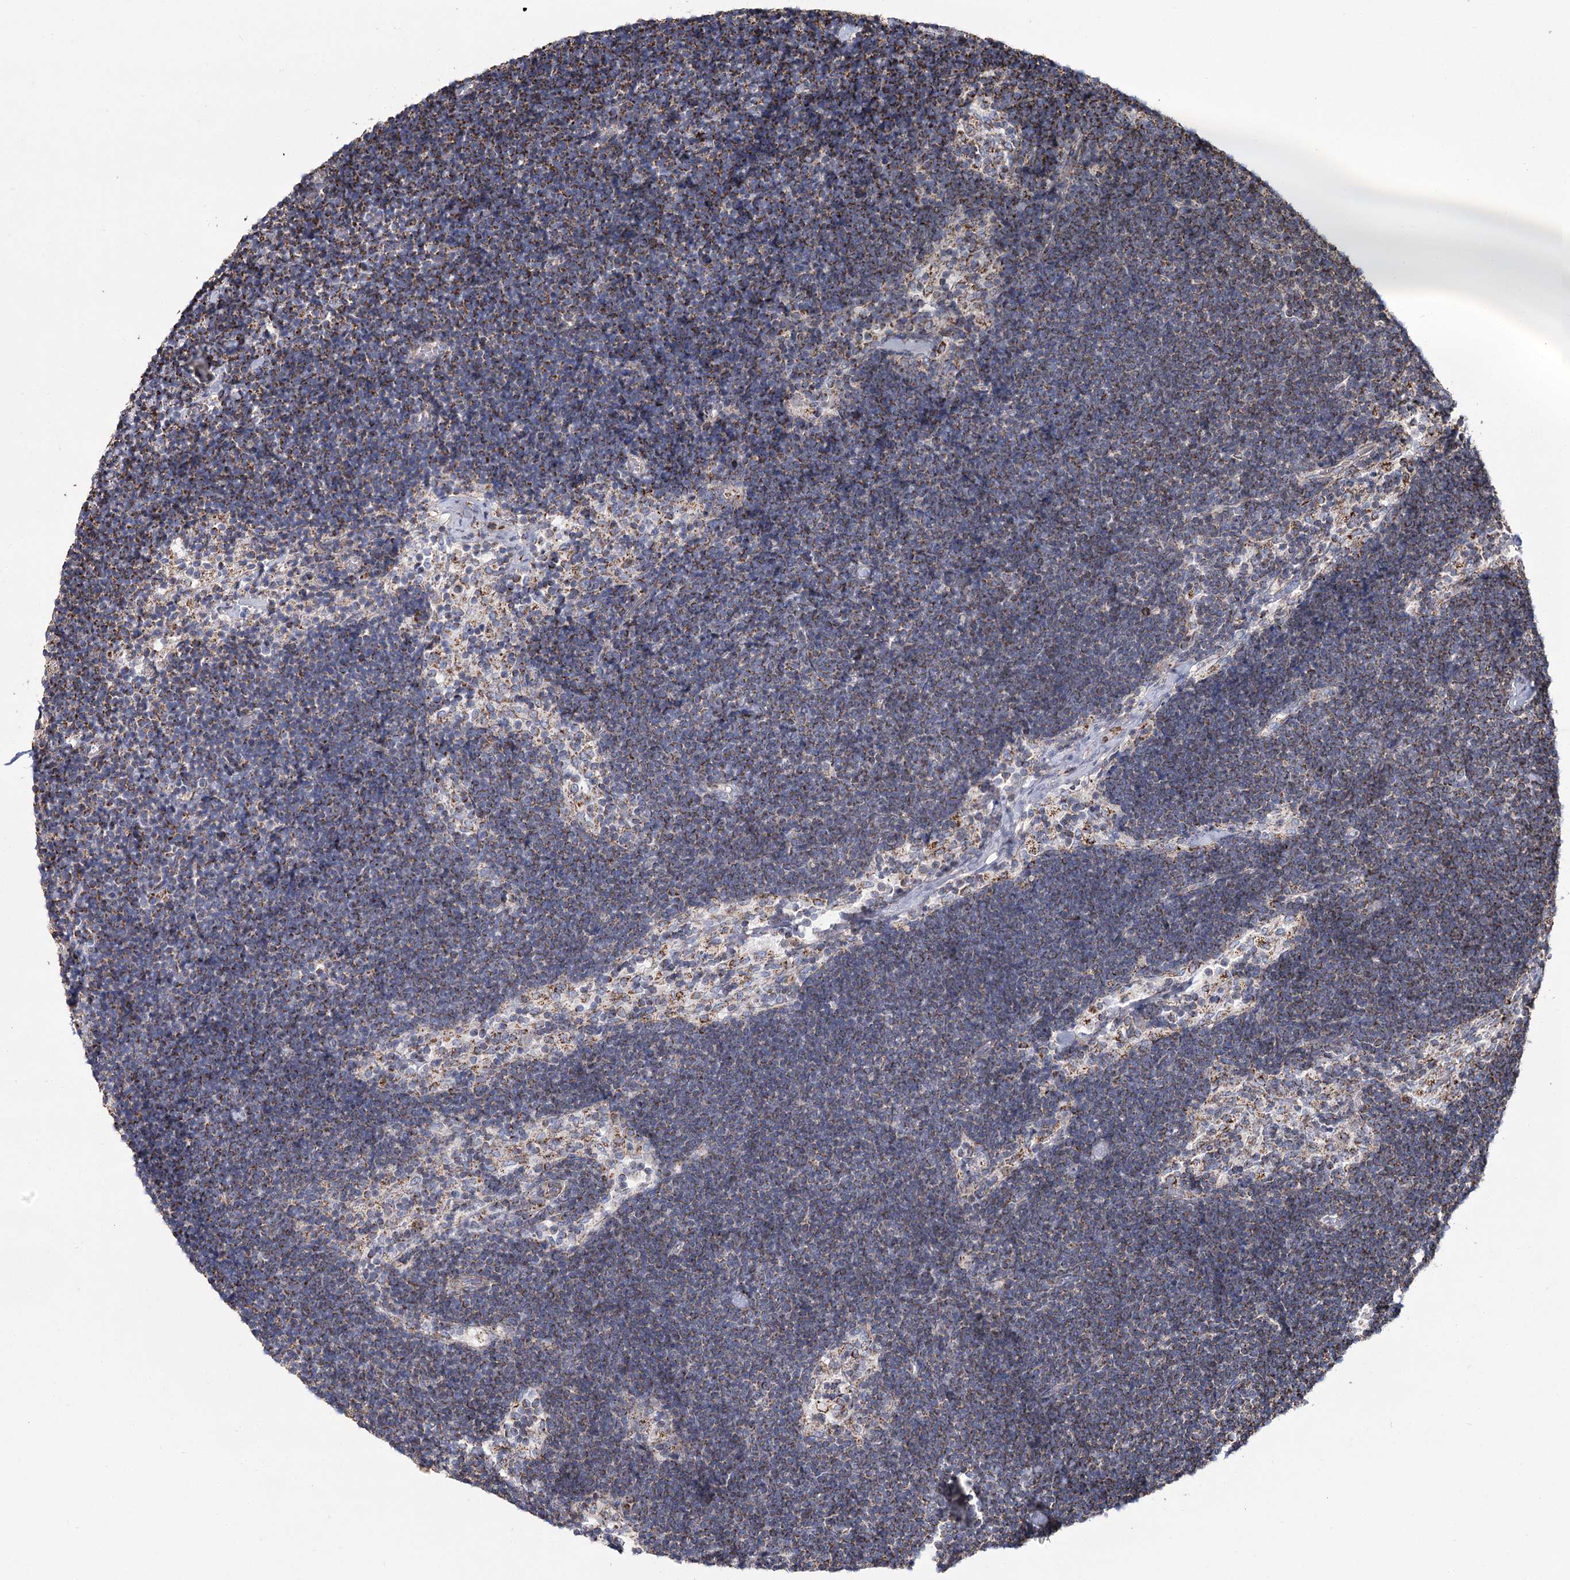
{"staining": {"intensity": "weak", "quantity": "<25%", "location": "cytoplasmic/membranous"}, "tissue": "lymph node", "cell_type": "Germinal center cells", "image_type": "normal", "snomed": [{"axis": "morphology", "description": "Normal tissue, NOS"}, {"axis": "topography", "description": "Lymph node"}], "caption": "Lymph node stained for a protein using immunohistochemistry reveals no positivity germinal center cells.", "gene": "RANBP3L", "patient": {"sex": "male", "age": 63}}